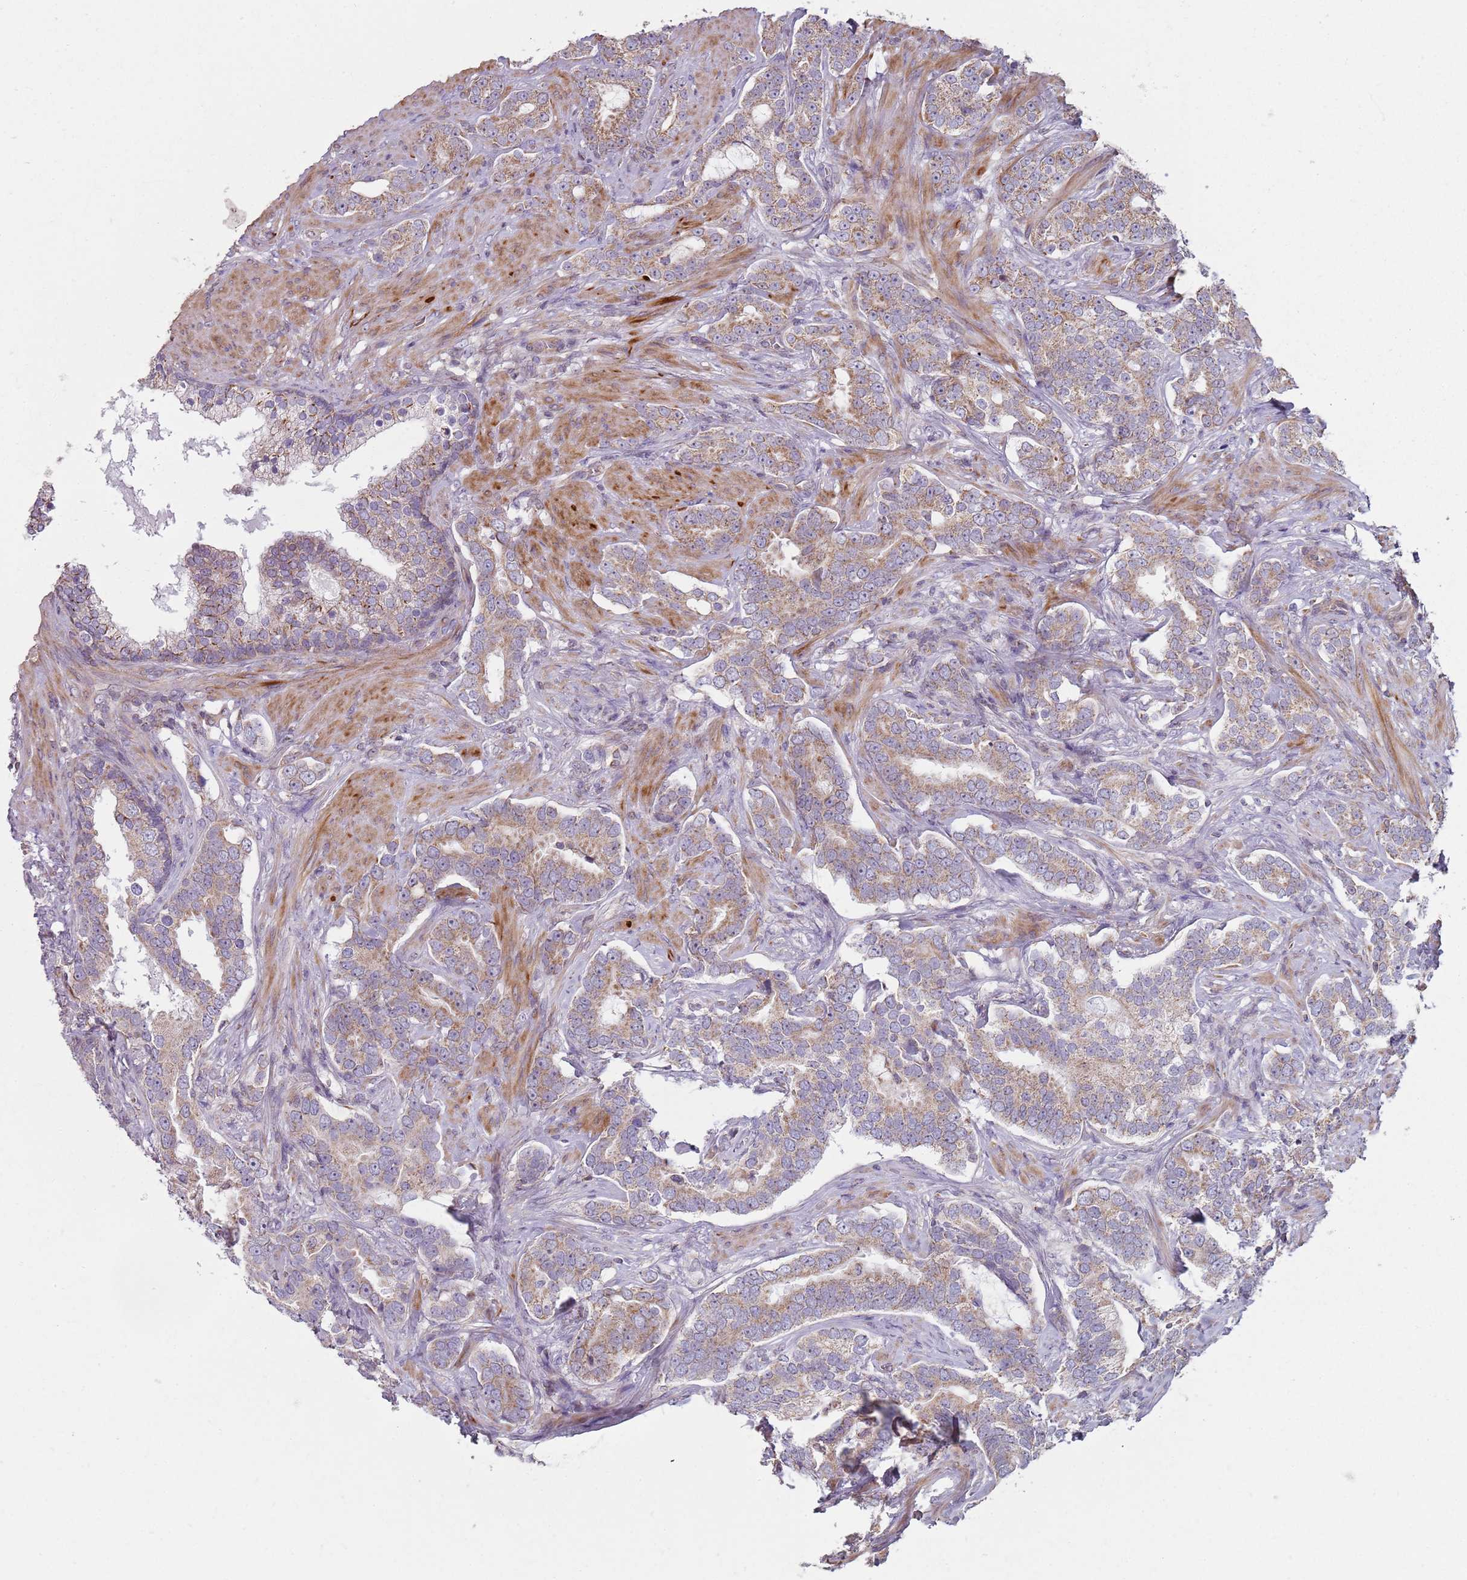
{"staining": {"intensity": "moderate", "quantity": "25%-75%", "location": "cytoplasmic/membranous"}, "tissue": "prostate cancer", "cell_type": "Tumor cells", "image_type": "cancer", "snomed": [{"axis": "morphology", "description": "Adenocarcinoma, High grade"}, {"axis": "topography", "description": "Prostate"}], "caption": "Brown immunohistochemical staining in prostate cancer (adenocarcinoma (high-grade)) exhibits moderate cytoplasmic/membranous expression in approximately 25%-75% of tumor cells.", "gene": "GAS8", "patient": {"sex": "male", "age": 64}}